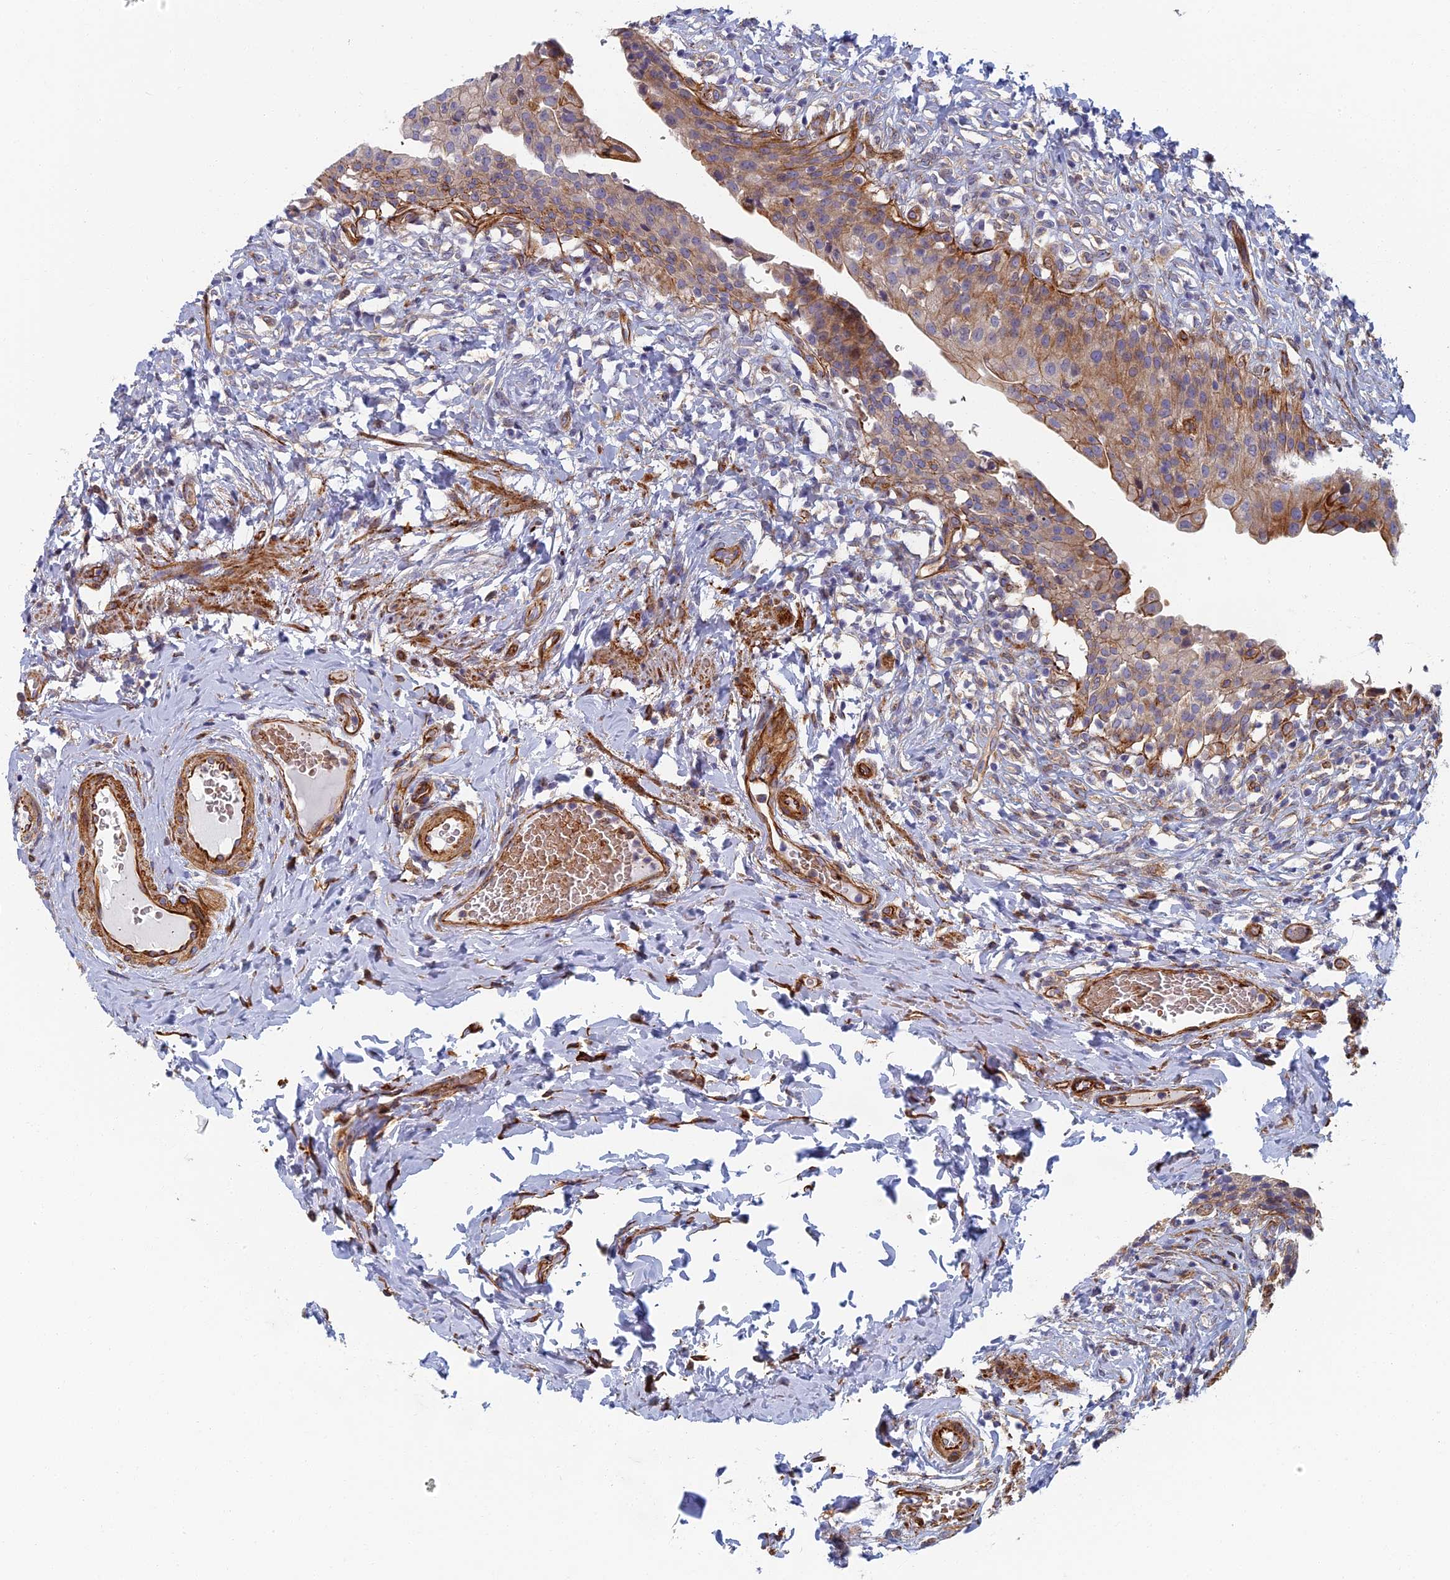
{"staining": {"intensity": "moderate", "quantity": "25%-75%", "location": "cytoplasmic/membranous"}, "tissue": "urinary bladder", "cell_type": "Urothelial cells", "image_type": "normal", "snomed": [{"axis": "morphology", "description": "Normal tissue, NOS"}, {"axis": "morphology", "description": "Inflammation, NOS"}, {"axis": "topography", "description": "Urinary bladder"}], "caption": "An immunohistochemistry histopathology image of normal tissue is shown. Protein staining in brown shows moderate cytoplasmic/membranous positivity in urinary bladder within urothelial cells.", "gene": "ABCB10", "patient": {"sex": "male", "age": 64}}